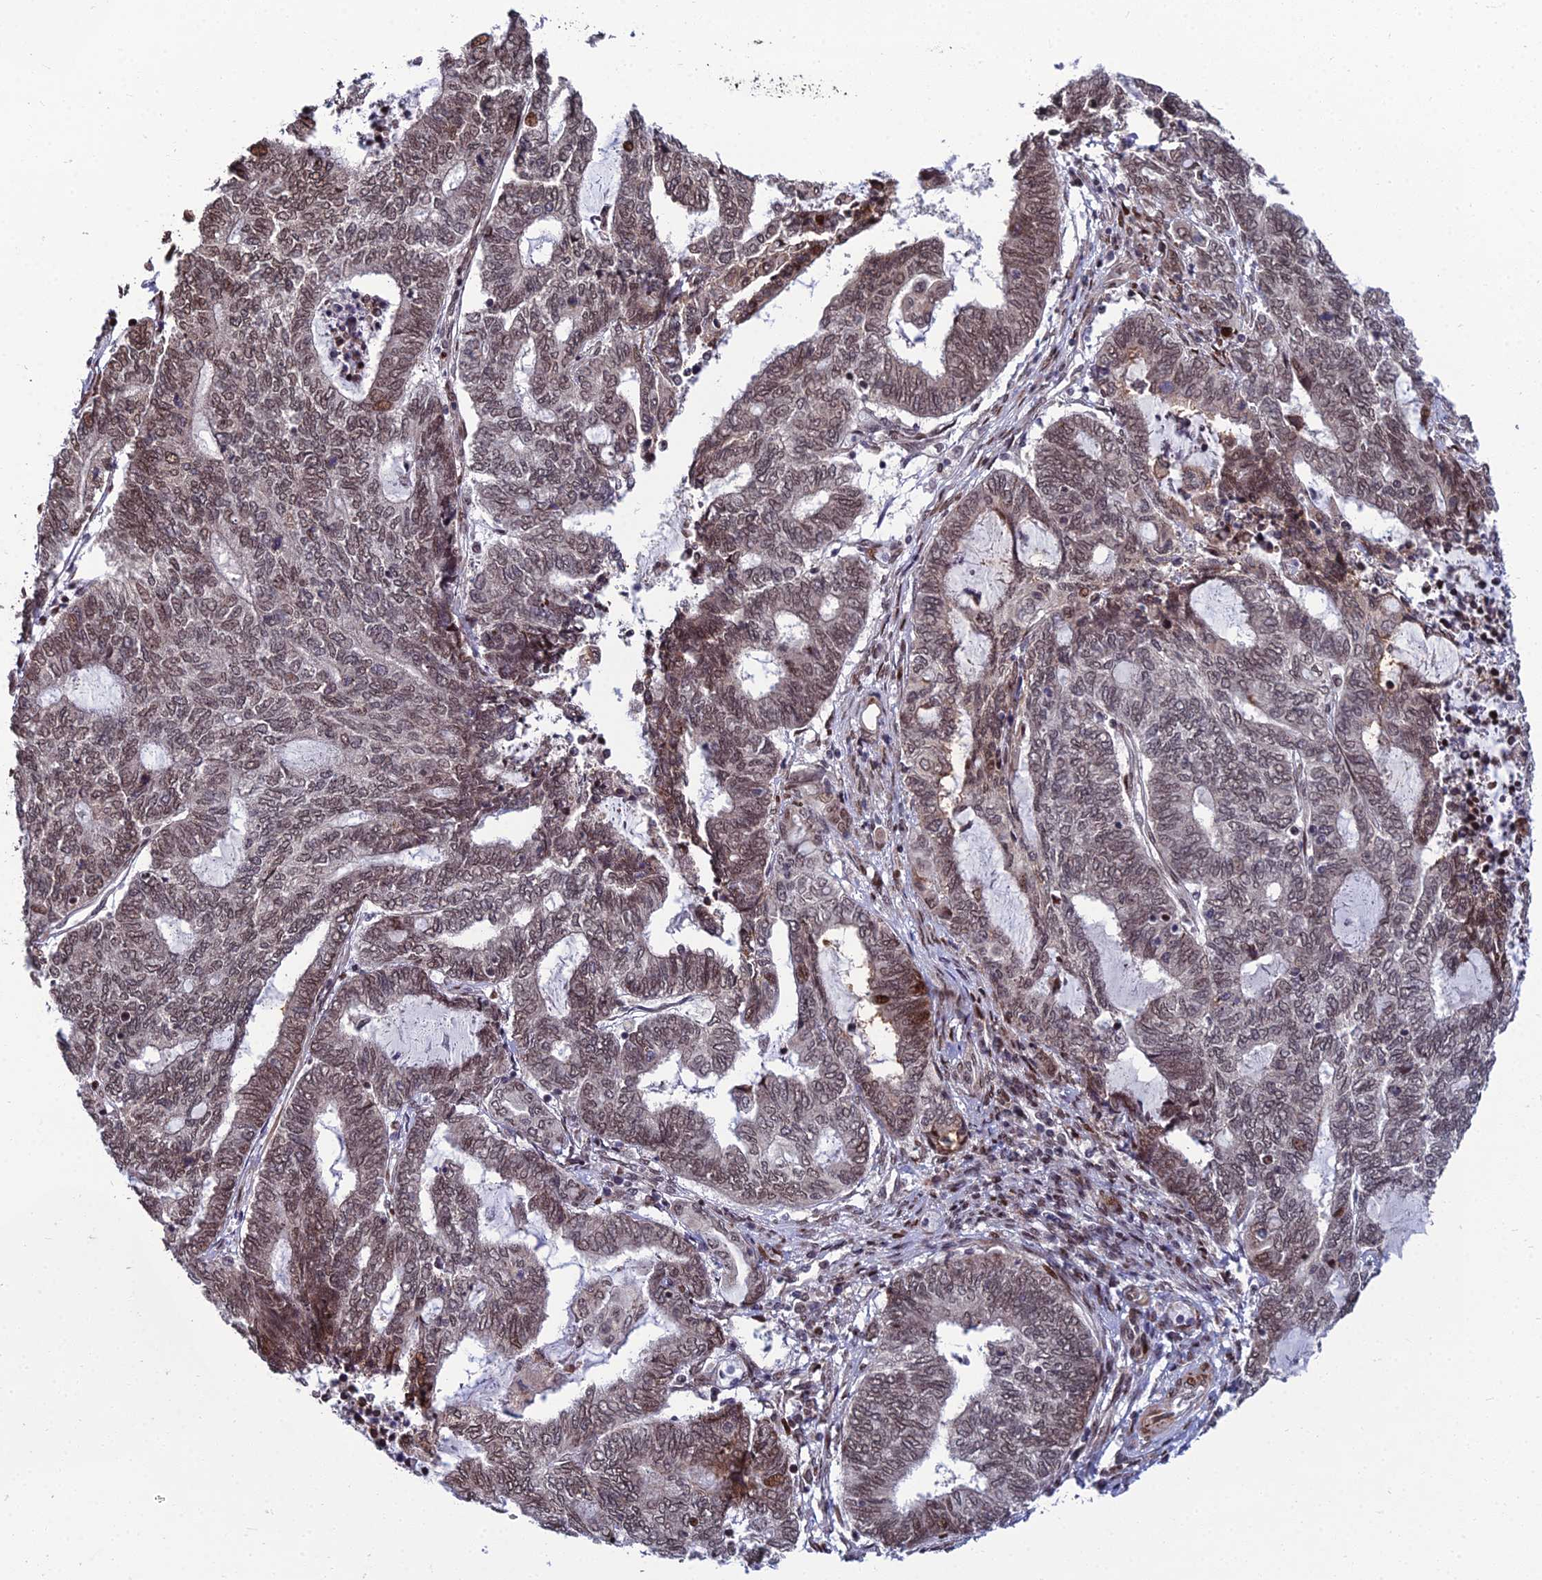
{"staining": {"intensity": "moderate", "quantity": ">75%", "location": "nuclear"}, "tissue": "endometrial cancer", "cell_type": "Tumor cells", "image_type": "cancer", "snomed": [{"axis": "morphology", "description": "Adenocarcinoma, NOS"}, {"axis": "topography", "description": "Uterus"}, {"axis": "topography", "description": "Endometrium"}], "caption": "High-power microscopy captured an immunohistochemistry (IHC) micrograph of endometrial adenocarcinoma, revealing moderate nuclear staining in about >75% of tumor cells. Using DAB (3,3'-diaminobenzidine) (brown) and hematoxylin (blue) stains, captured at high magnification using brightfield microscopy.", "gene": "ZNF668", "patient": {"sex": "female", "age": 70}}